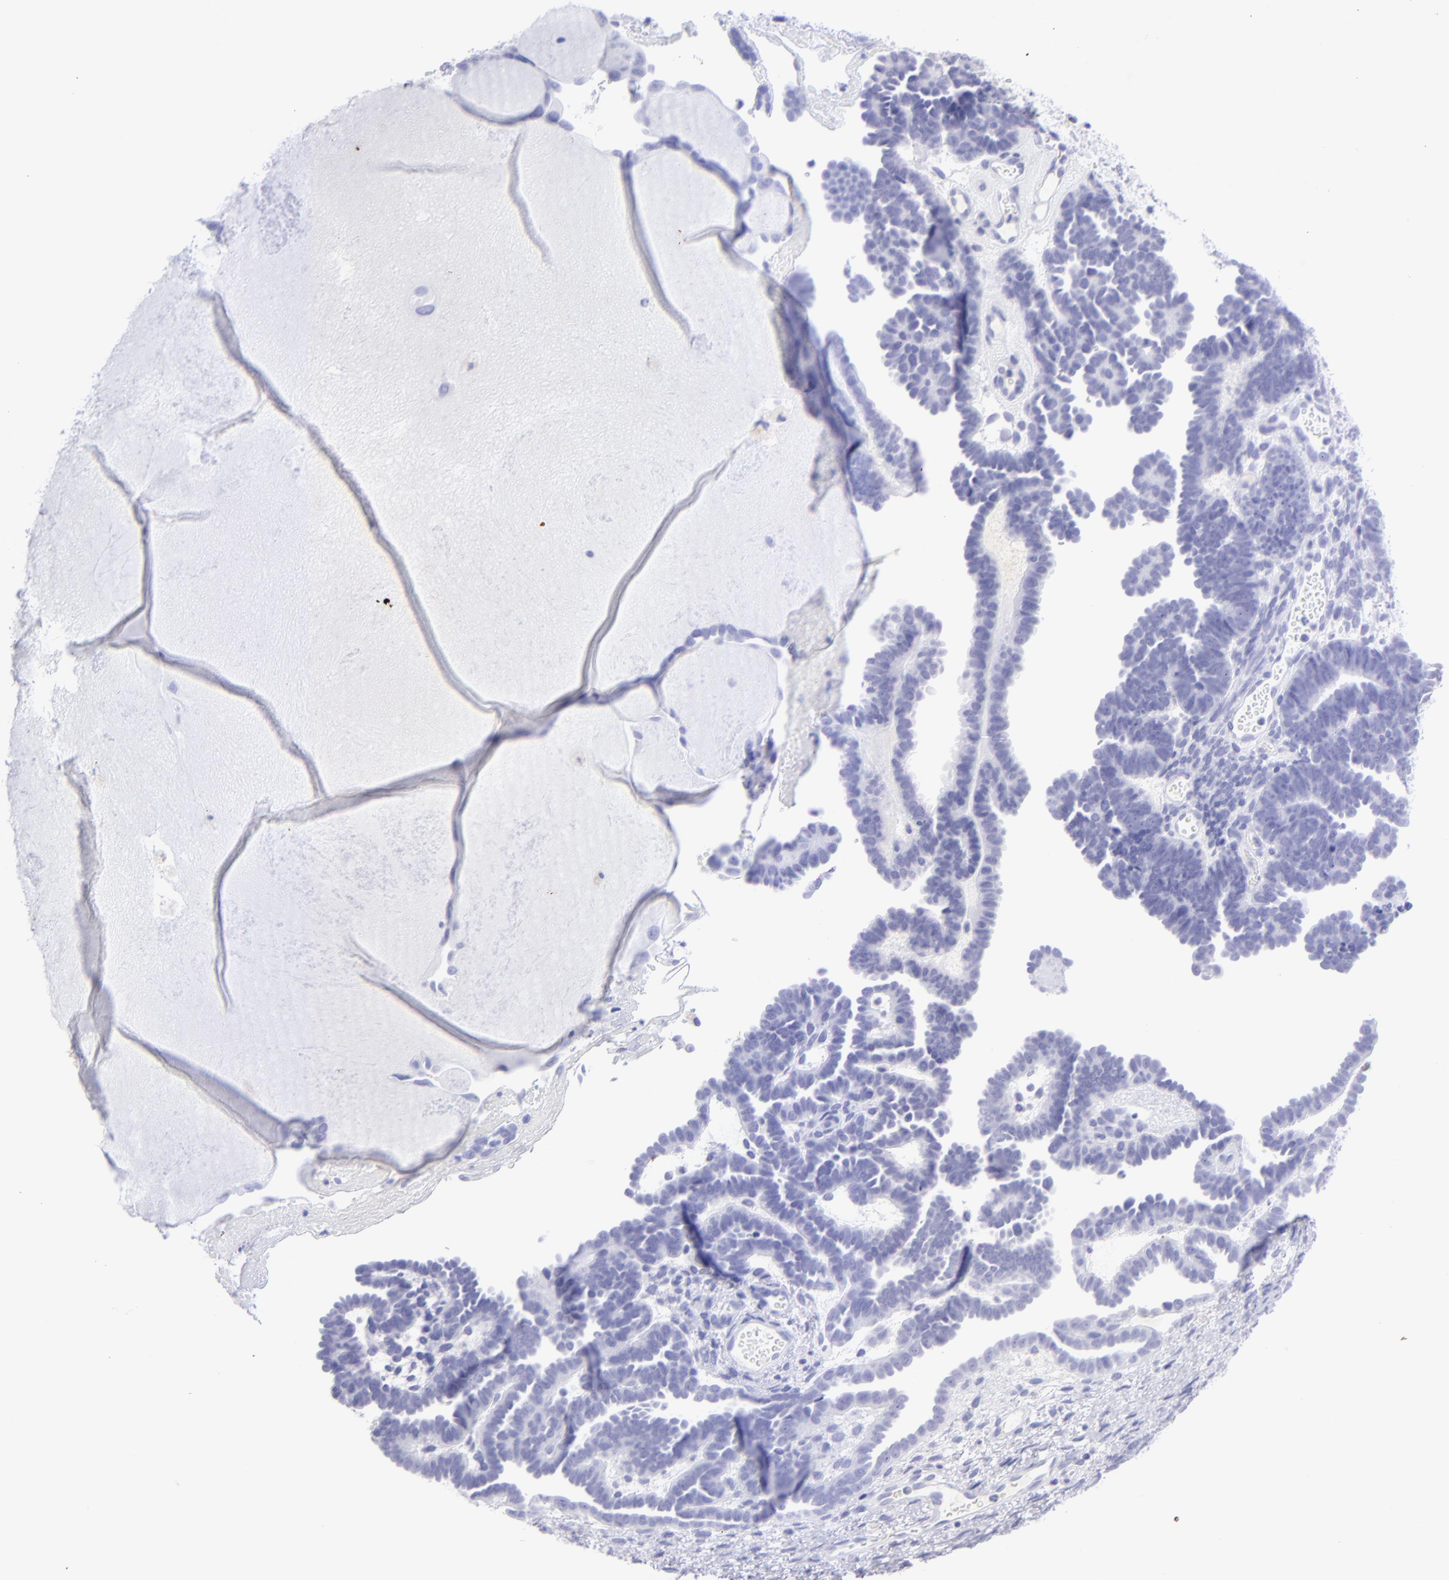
{"staining": {"intensity": "negative", "quantity": "none", "location": "none"}, "tissue": "endometrial cancer", "cell_type": "Tumor cells", "image_type": "cancer", "snomed": [{"axis": "morphology", "description": "Neoplasm, malignant, NOS"}, {"axis": "topography", "description": "Endometrium"}], "caption": "DAB immunohistochemical staining of human endometrial malignant neoplasm demonstrates no significant staining in tumor cells.", "gene": "SLC1A2", "patient": {"sex": "female", "age": 74}}